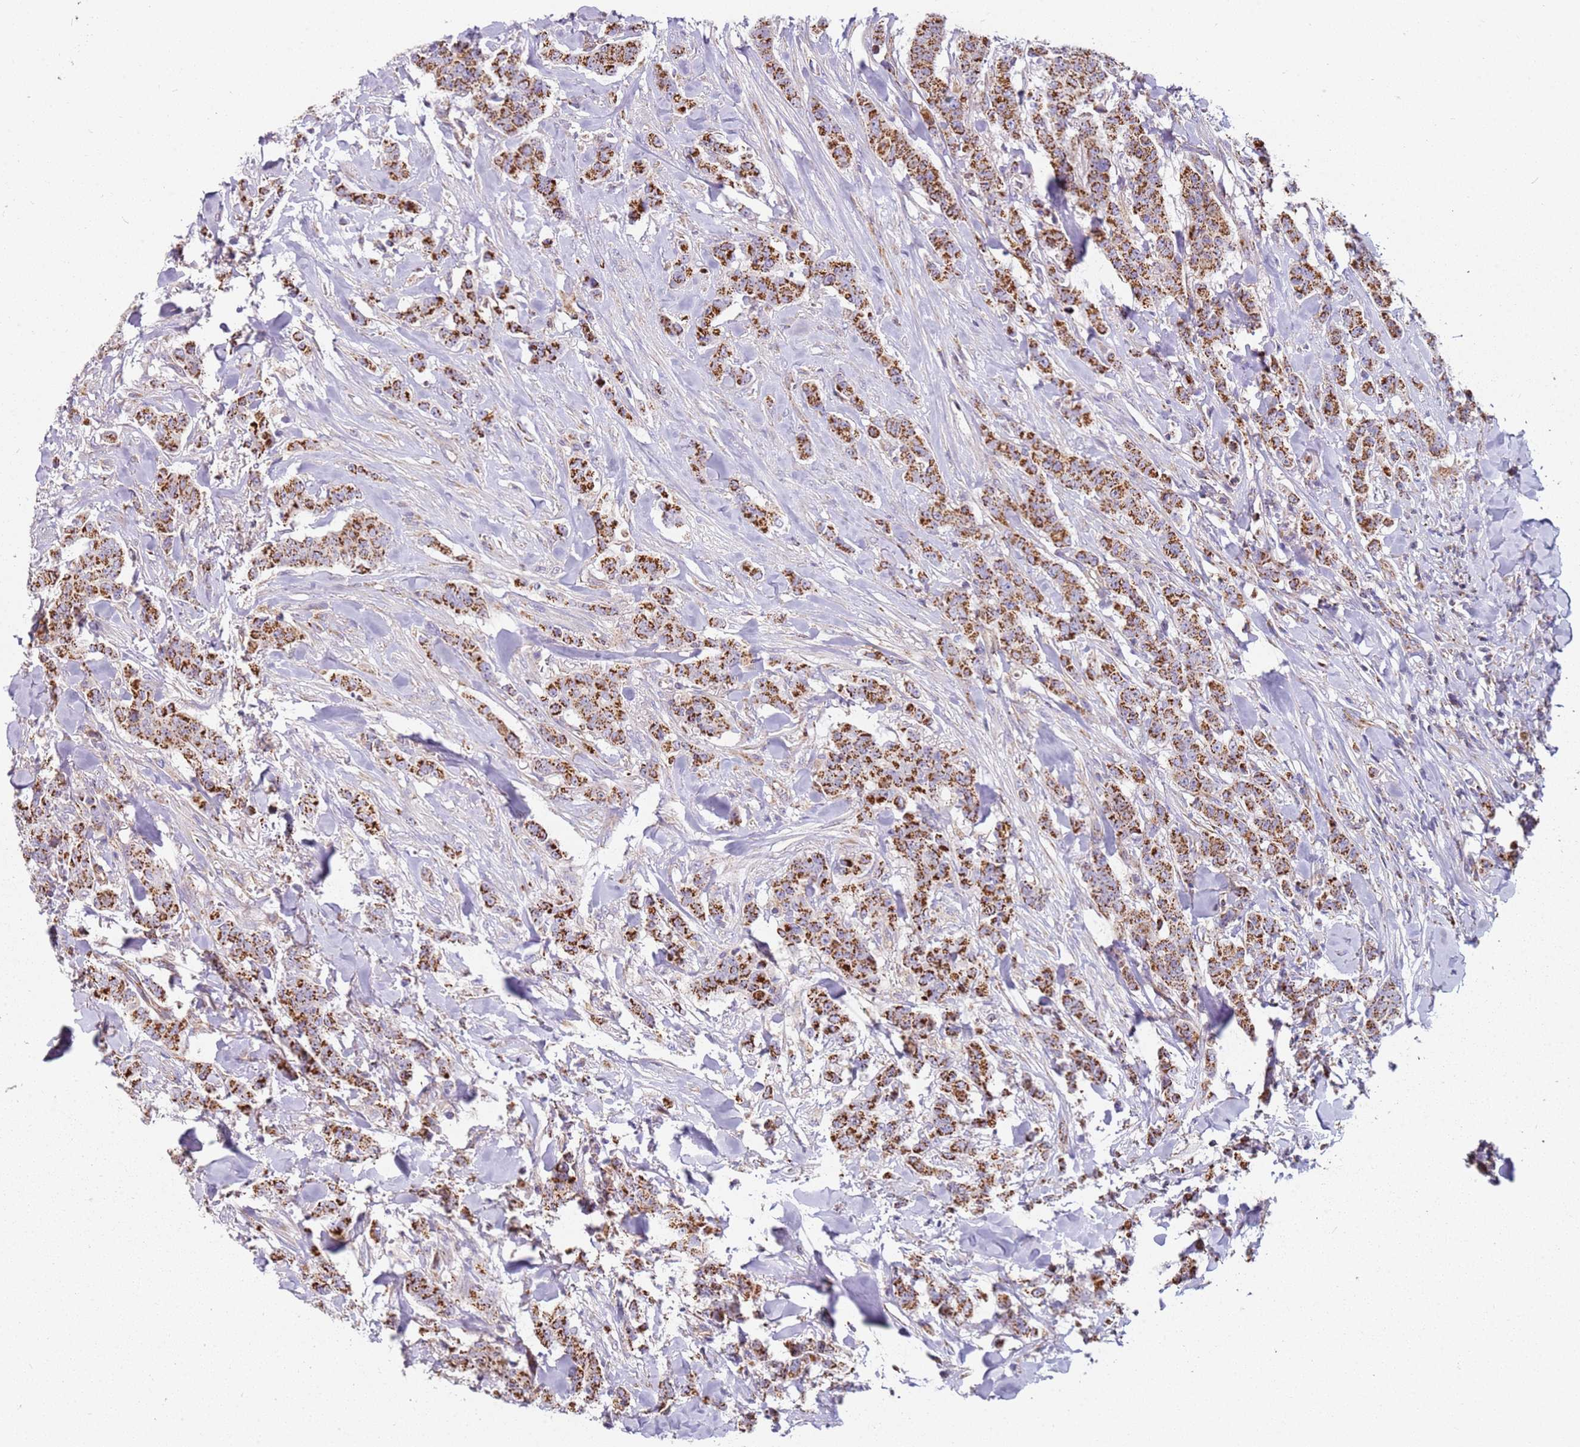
{"staining": {"intensity": "strong", "quantity": ">75%", "location": "cytoplasmic/membranous"}, "tissue": "breast cancer", "cell_type": "Tumor cells", "image_type": "cancer", "snomed": [{"axis": "morphology", "description": "Duct carcinoma"}, {"axis": "topography", "description": "Breast"}], "caption": "Immunohistochemical staining of human breast cancer reveals high levels of strong cytoplasmic/membranous expression in approximately >75% of tumor cells.", "gene": "ALS2", "patient": {"sex": "female", "age": 40}}